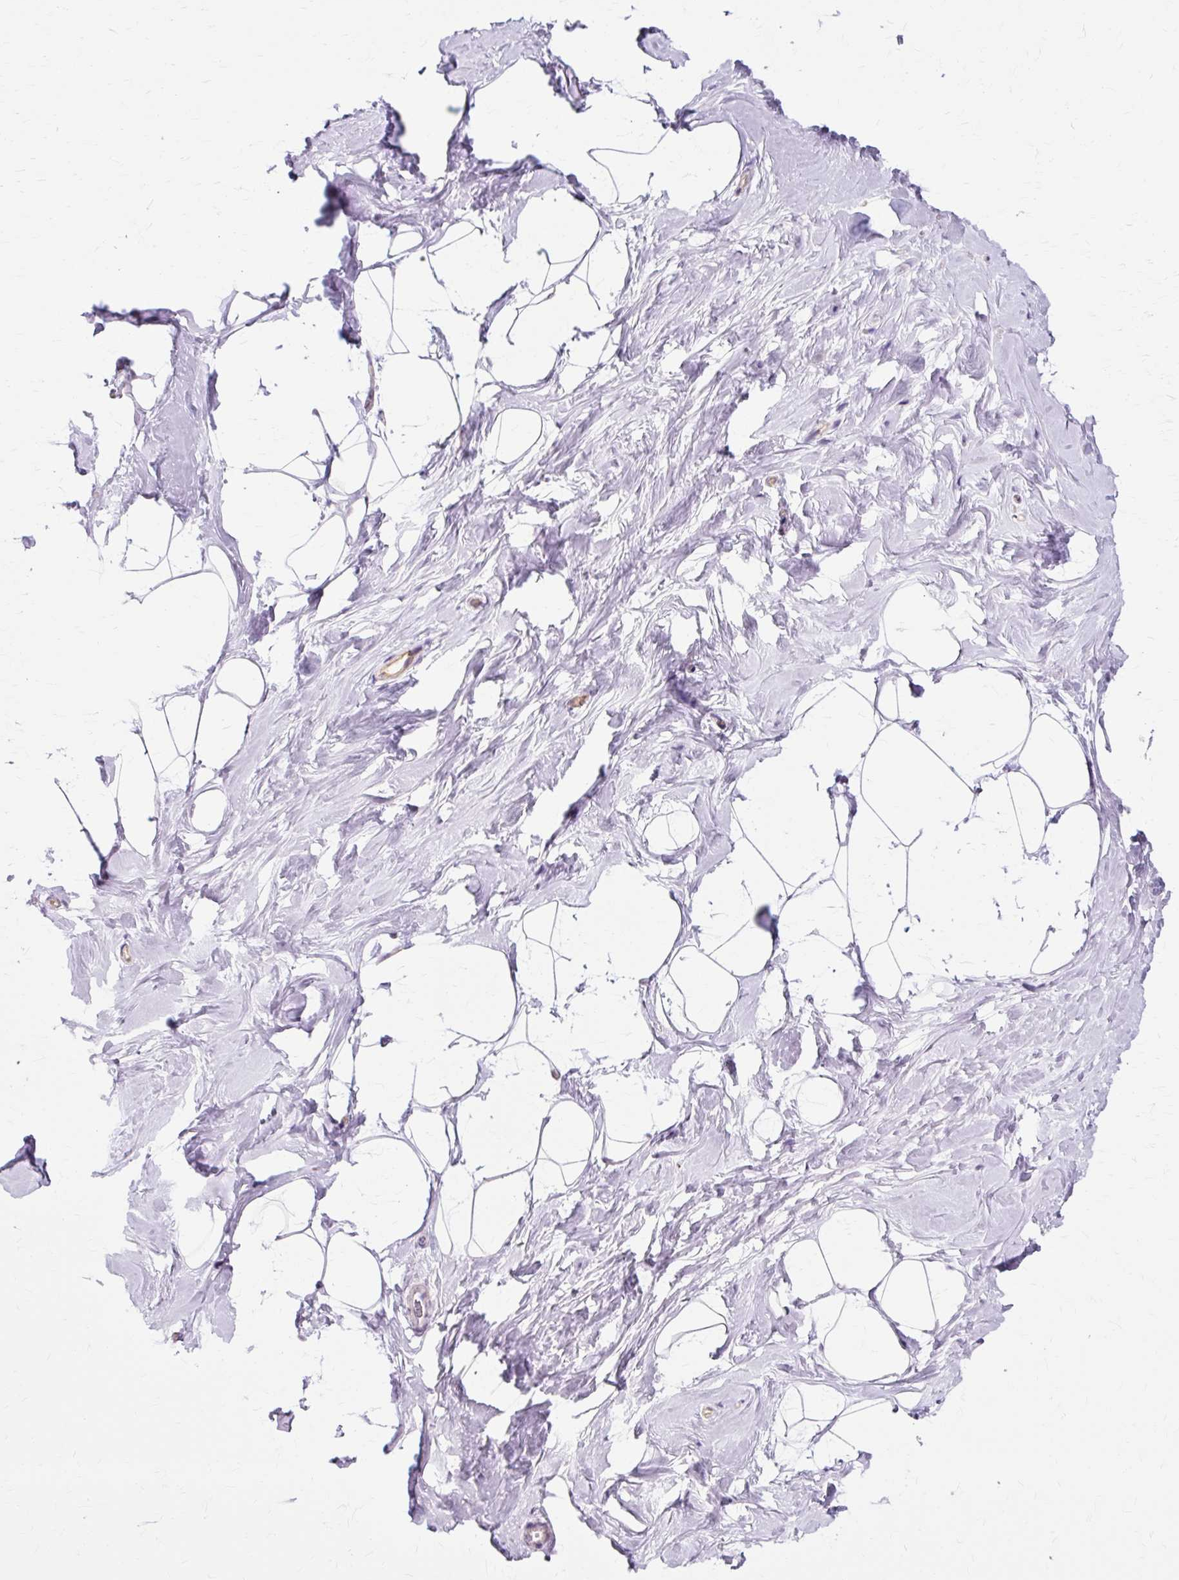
{"staining": {"intensity": "negative", "quantity": "none", "location": "none"}, "tissue": "breast", "cell_type": "Adipocytes", "image_type": "normal", "snomed": [{"axis": "morphology", "description": "Normal tissue, NOS"}, {"axis": "topography", "description": "Breast"}], "caption": "A high-resolution photomicrograph shows IHC staining of benign breast, which demonstrates no significant expression in adipocytes. (IHC, brightfield microscopy, high magnification).", "gene": "ZNF35", "patient": {"sex": "female", "age": 32}}